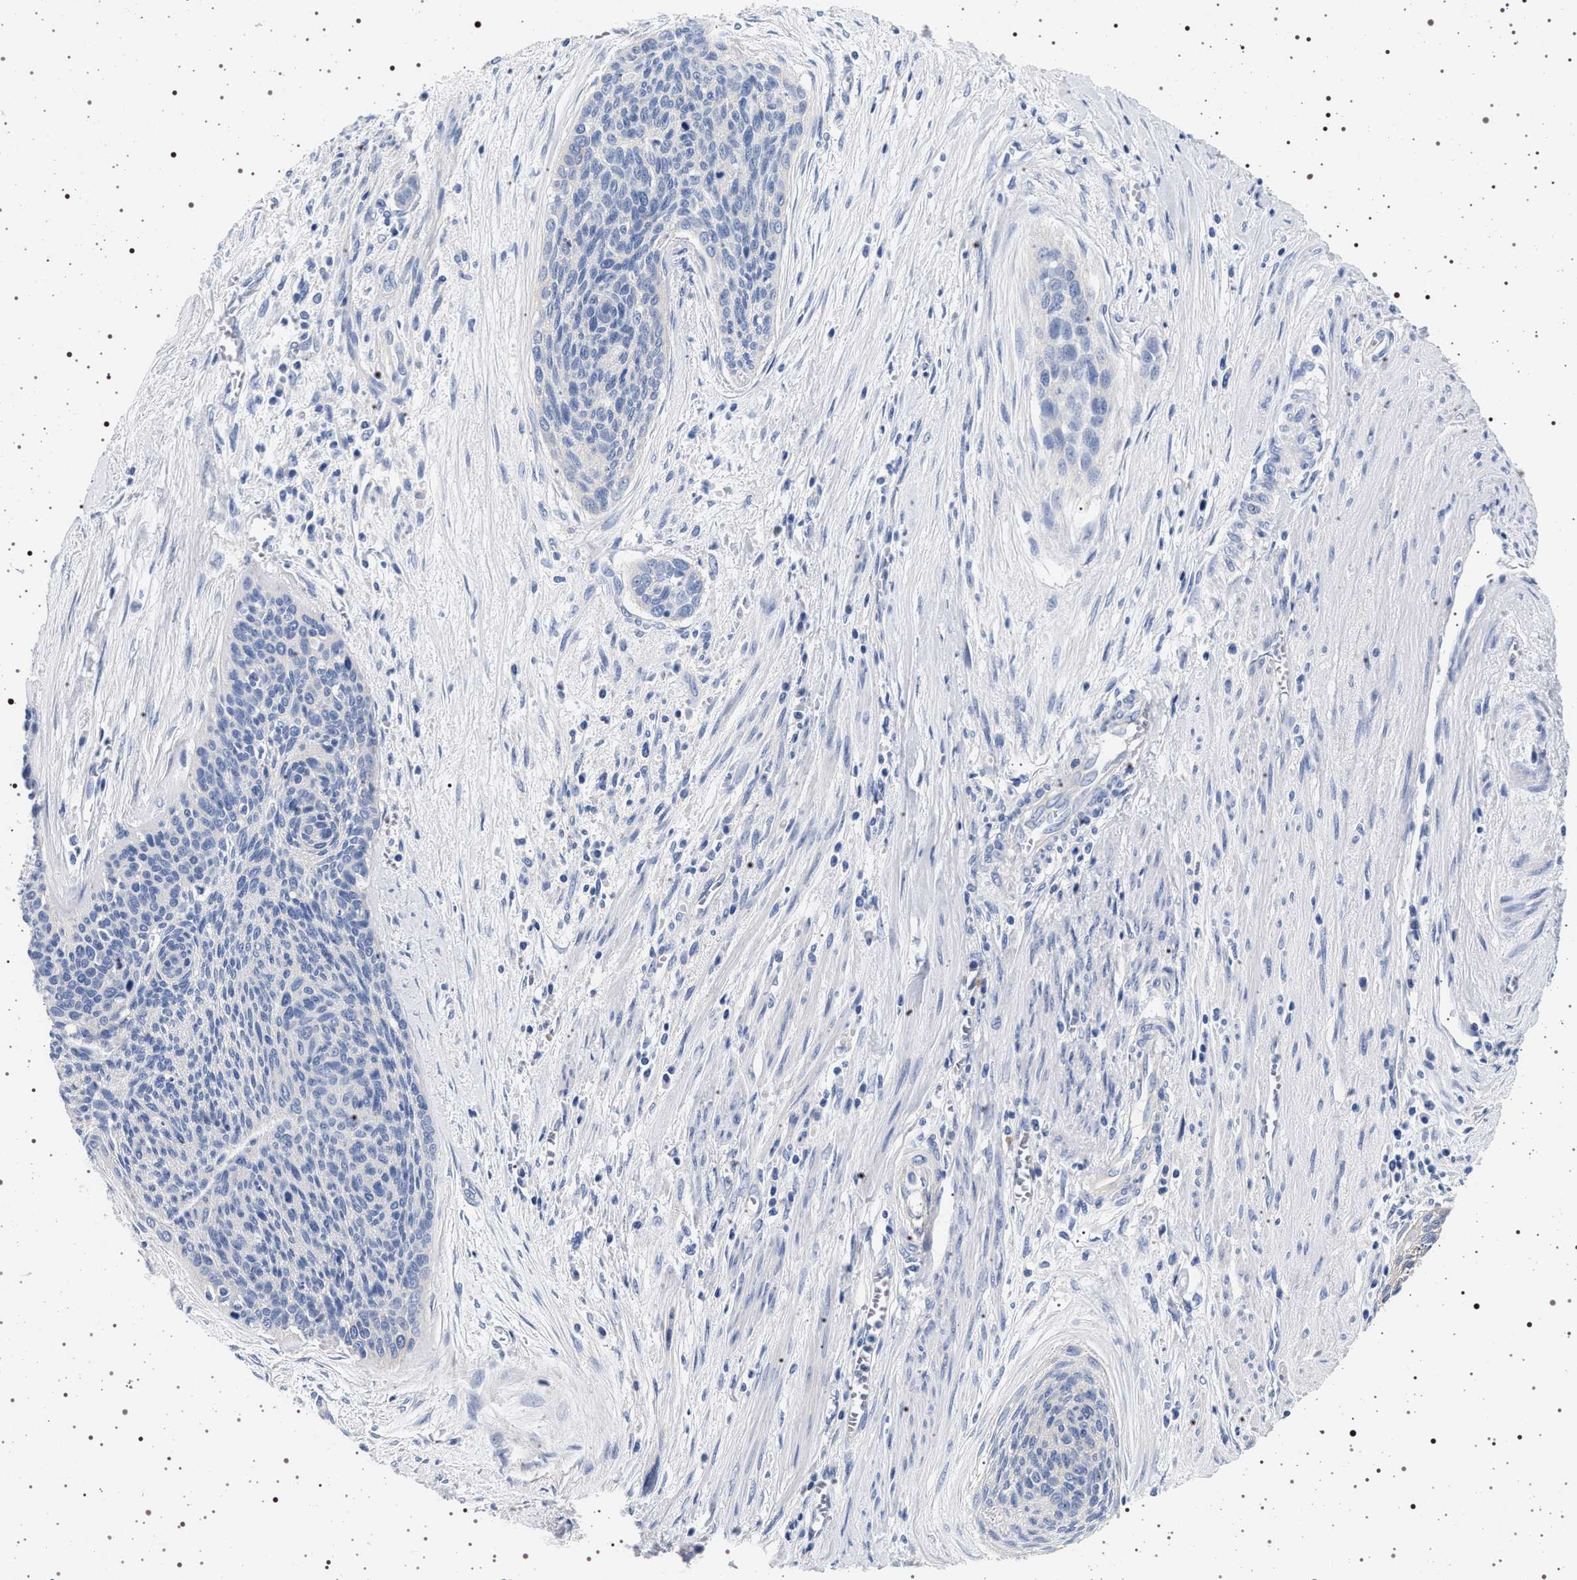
{"staining": {"intensity": "weak", "quantity": "<25%", "location": "cytoplasmic/membranous"}, "tissue": "cervical cancer", "cell_type": "Tumor cells", "image_type": "cancer", "snomed": [{"axis": "morphology", "description": "Squamous cell carcinoma, NOS"}, {"axis": "topography", "description": "Cervix"}], "caption": "Image shows no protein expression in tumor cells of squamous cell carcinoma (cervical) tissue.", "gene": "HSD17B1", "patient": {"sex": "female", "age": 55}}